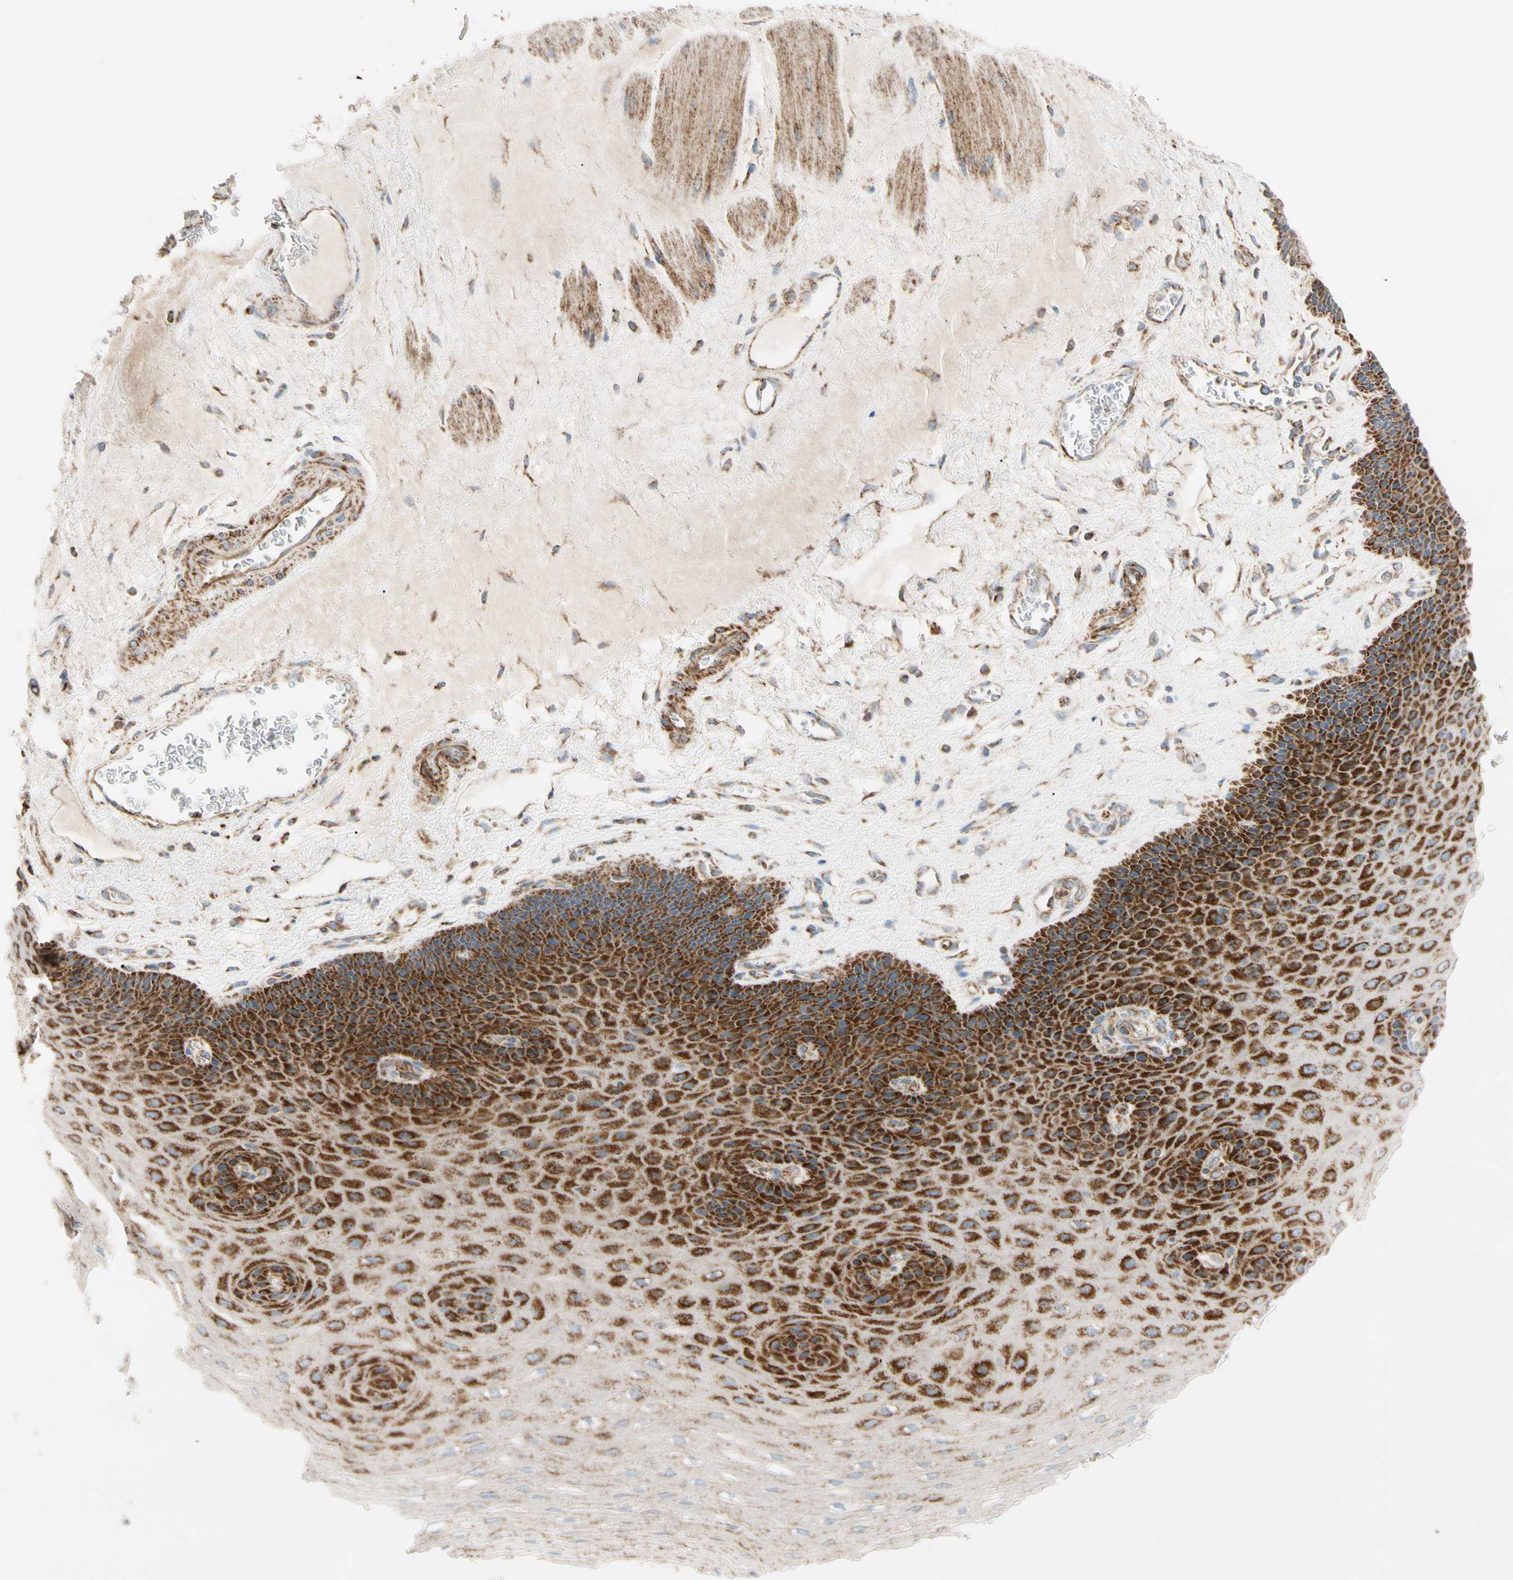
{"staining": {"intensity": "strong", "quantity": "25%-75%", "location": "cytoplasmic/membranous"}, "tissue": "esophagus", "cell_type": "Squamous epithelial cells", "image_type": "normal", "snomed": [{"axis": "morphology", "description": "Normal tissue, NOS"}, {"axis": "topography", "description": "Esophagus"}], "caption": "Immunohistochemistry (IHC) micrograph of benign esophagus: human esophagus stained using immunohistochemistry demonstrates high levels of strong protein expression localized specifically in the cytoplasmic/membranous of squamous epithelial cells, appearing as a cytoplasmic/membranous brown color.", "gene": "TBC1D10A", "patient": {"sex": "female", "age": 72}}